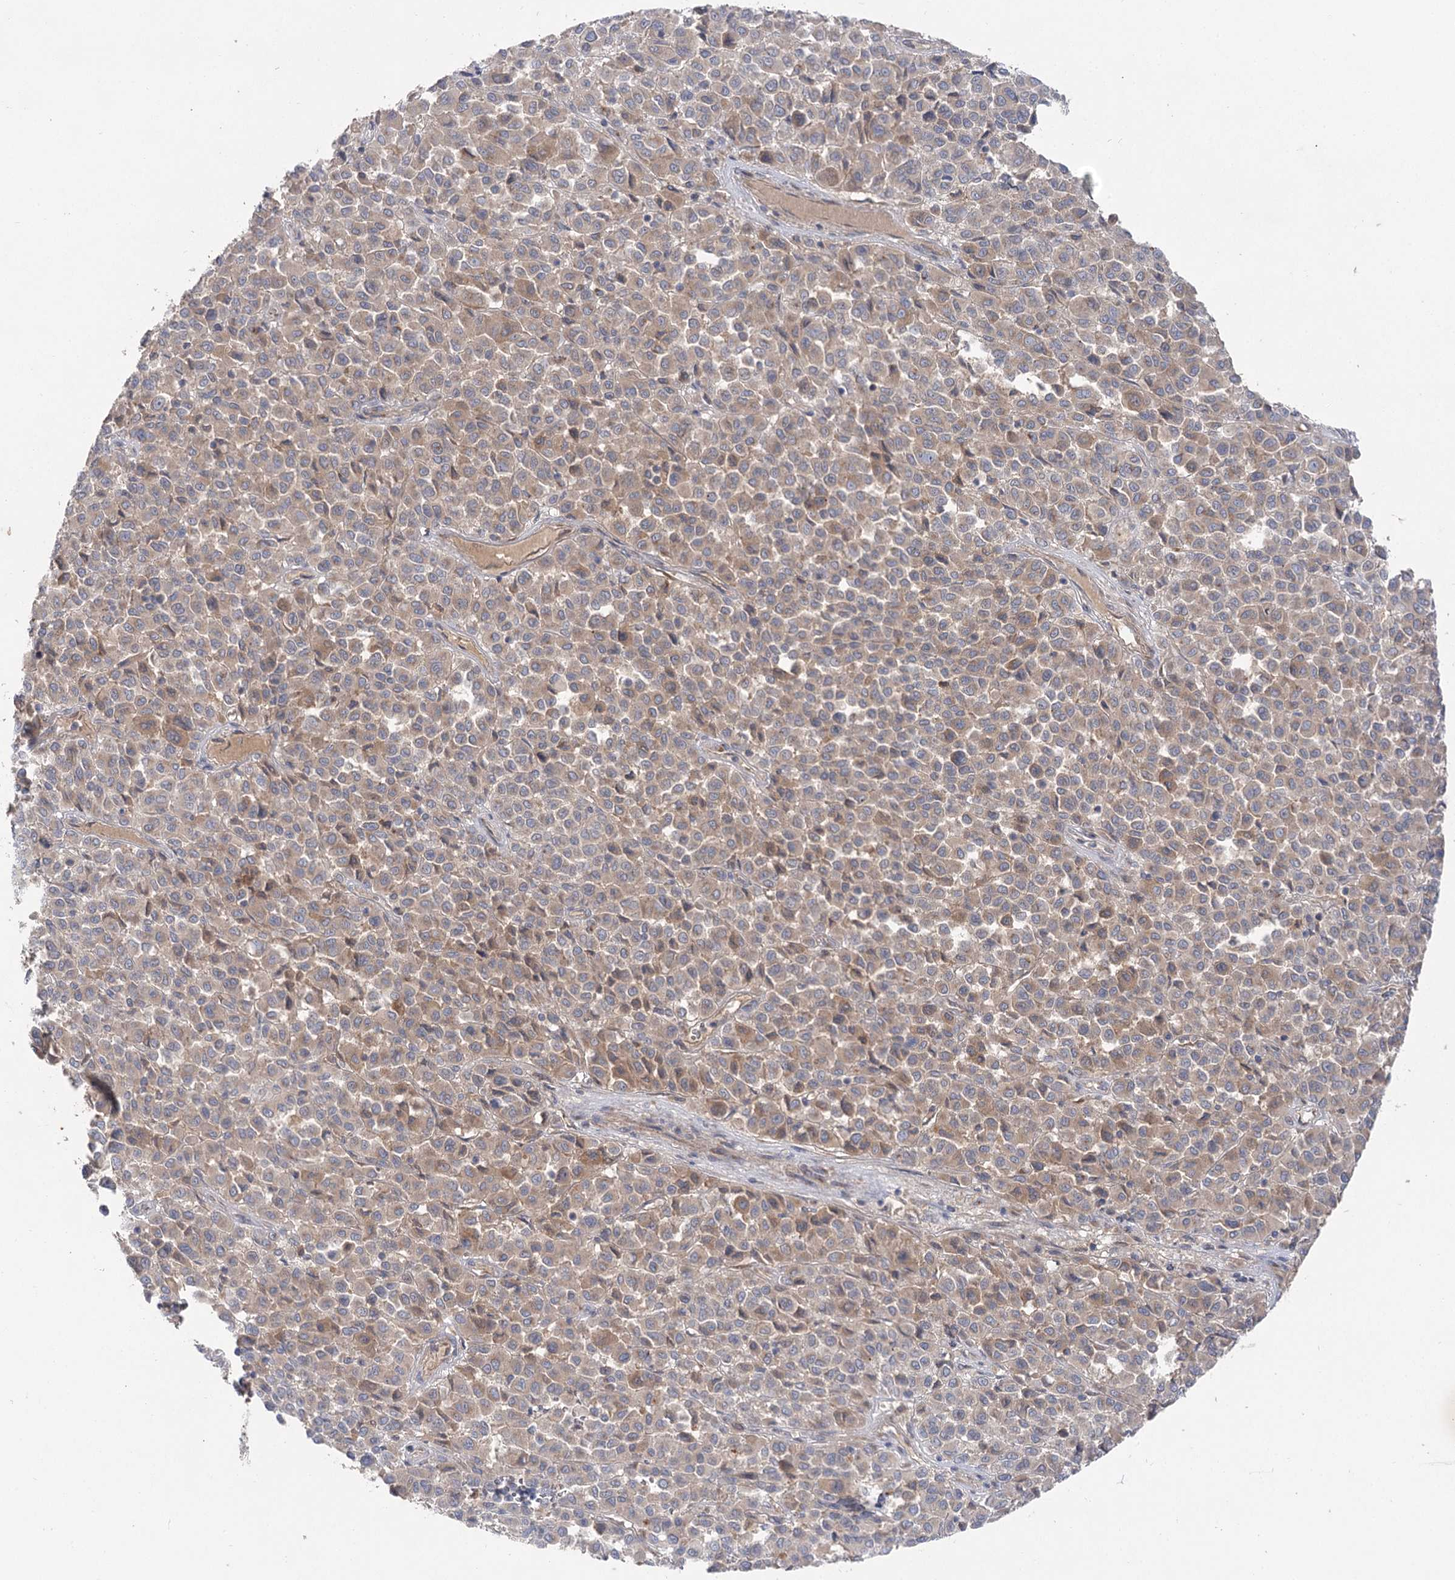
{"staining": {"intensity": "weak", "quantity": ">75%", "location": "cytoplasmic/membranous"}, "tissue": "melanoma", "cell_type": "Tumor cells", "image_type": "cancer", "snomed": [{"axis": "morphology", "description": "Malignant melanoma, Metastatic site"}, {"axis": "topography", "description": "Pancreas"}], "caption": "IHC of human melanoma exhibits low levels of weak cytoplasmic/membranous expression in about >75% of tumor cells.", "gene": "GBF1", "patient": {"sex": "female", "age": 30}}